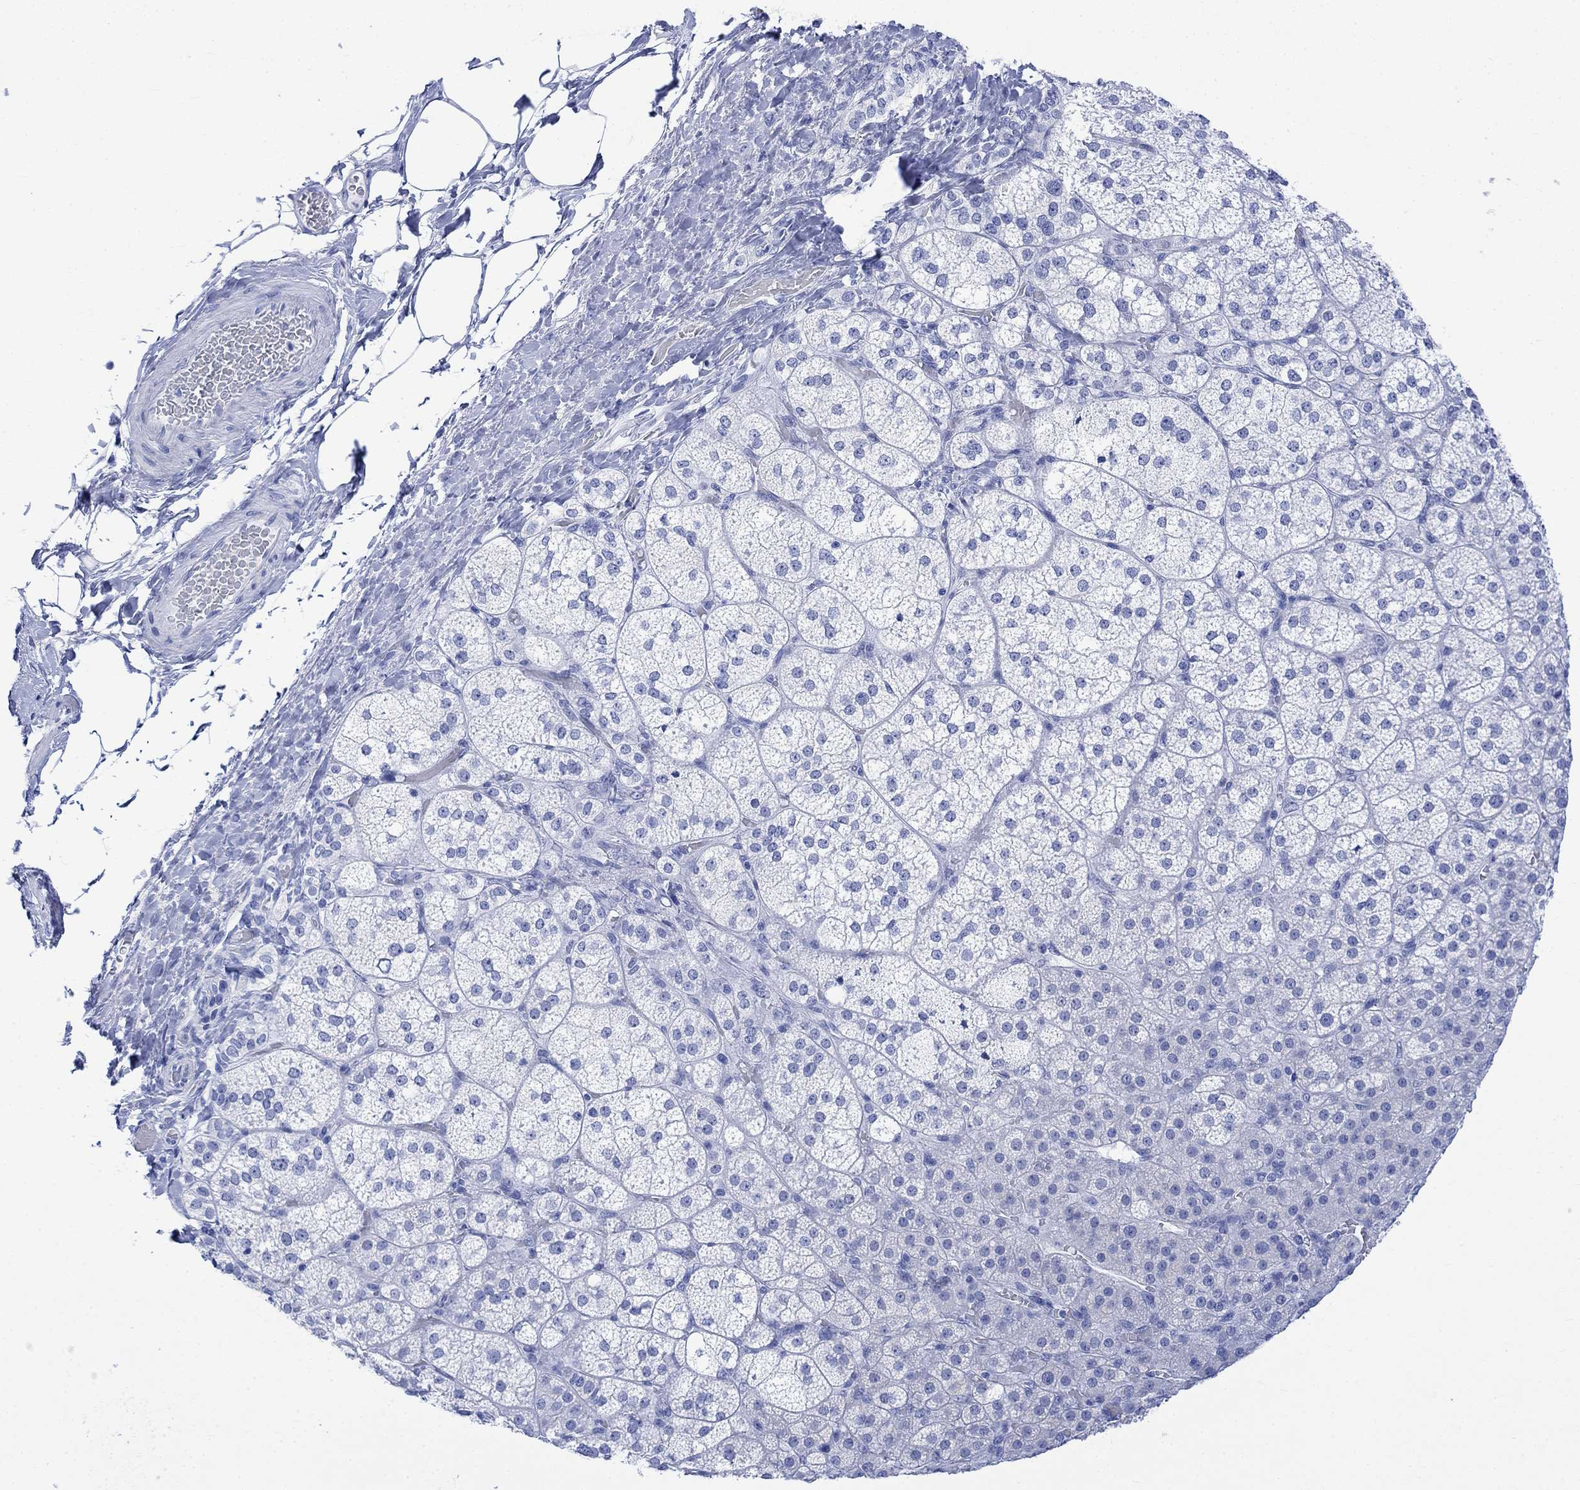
{"staining": {"intensity": "negative", "quantity": "none", "location": "none"}, "tissue": "adrenal gland", "cell_type": "Glandular cells", "image_type": "normal", "snomed": [{"axis": "morphology", "description": "Normal tissue, NOS"}, {"axis": "topography", "description": "Adrenal gland"}], "caption": "Histopathology image shows no significant protein expression in glandular cells of benign adrenal gland.", "gene": "CELF4", "patient": {"sex": "female", "age": 60}}